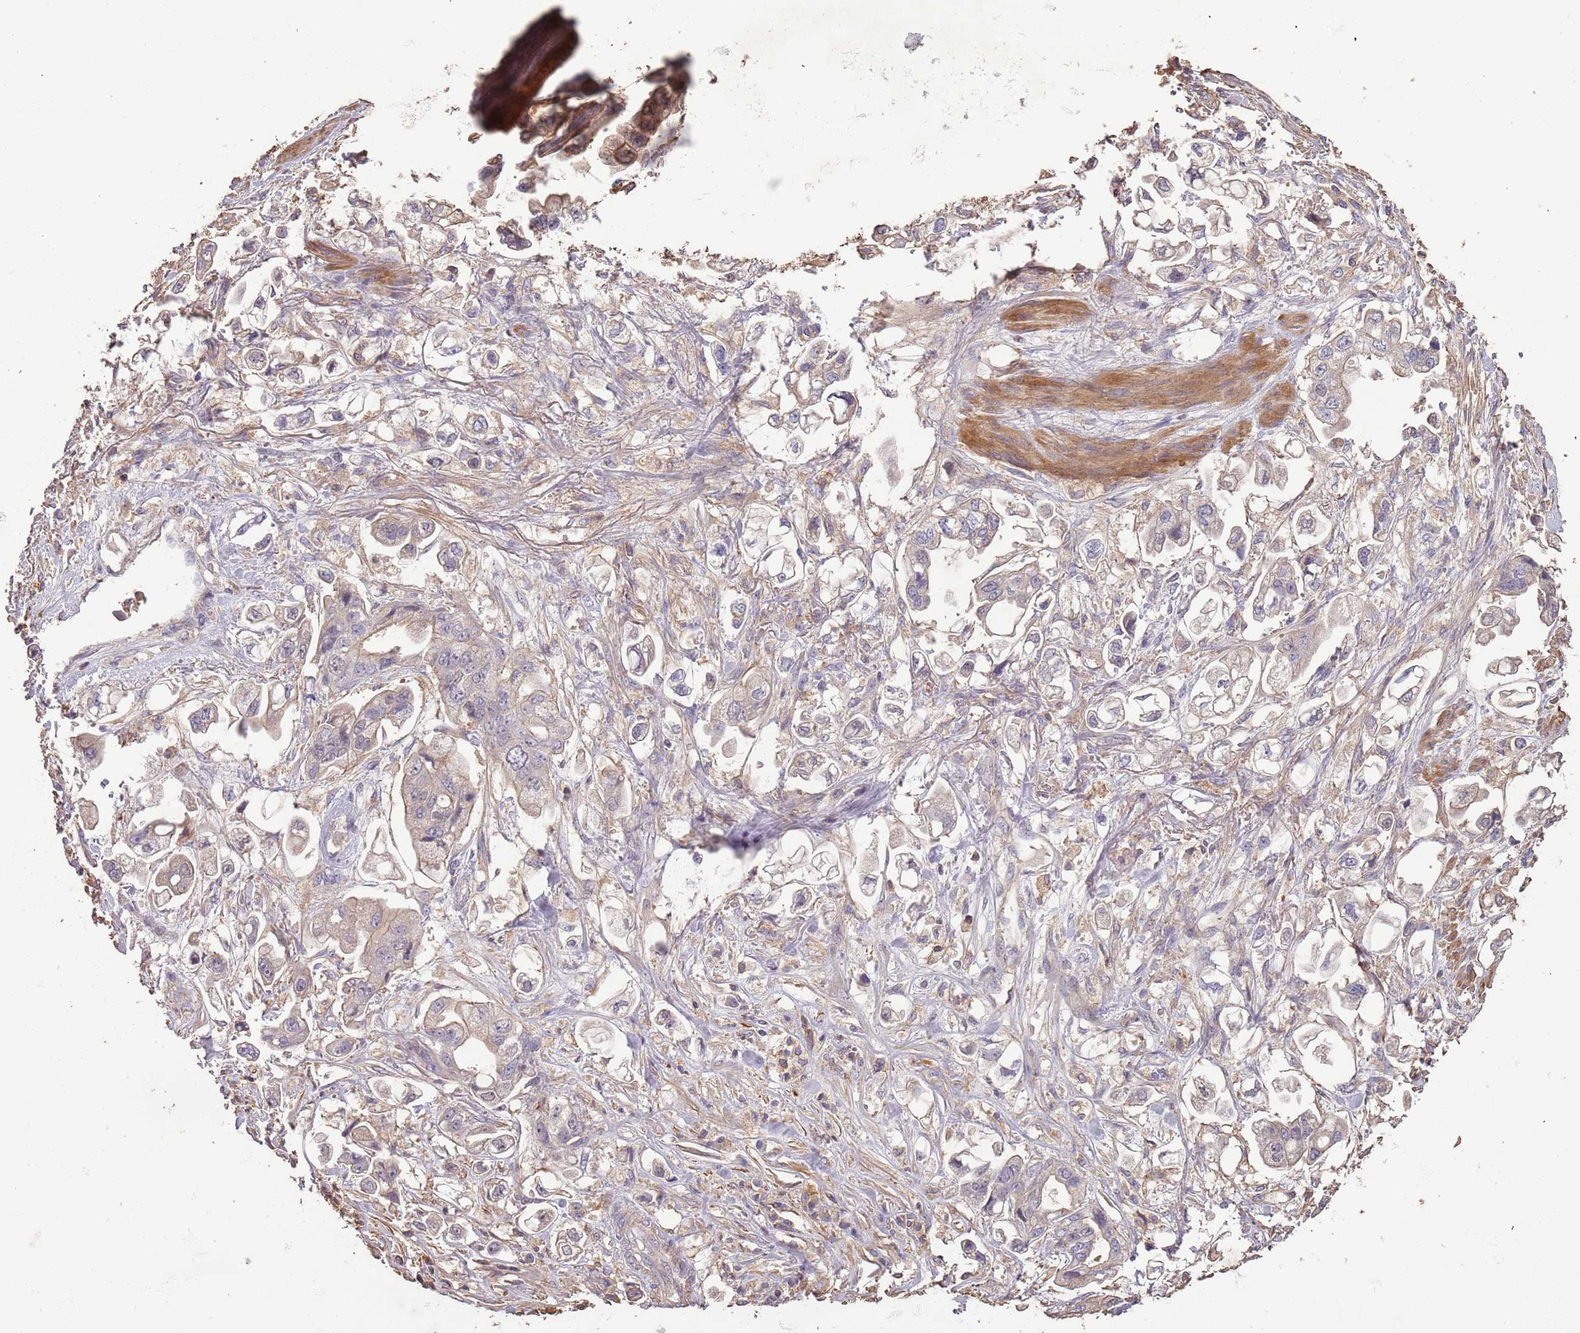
{"staining": {"intensity": "weak", "quantity": "<25%", "location": "cytoplasmic/membranous"}, "tissue": "stomach cancer", "cell_type": "Tumor cells", "image_type": "cancer", "snomed": [{"axis": "morphology", "description": "Adenocarcinoma, NOS"}, {"axis": "topography", "description": "Stomach"}], "caption": "There is no significant expression in tumor cells of stomach adenocarcinoma.", "gene": "FECH", "patient": {"sex": "male", "age": 62}}